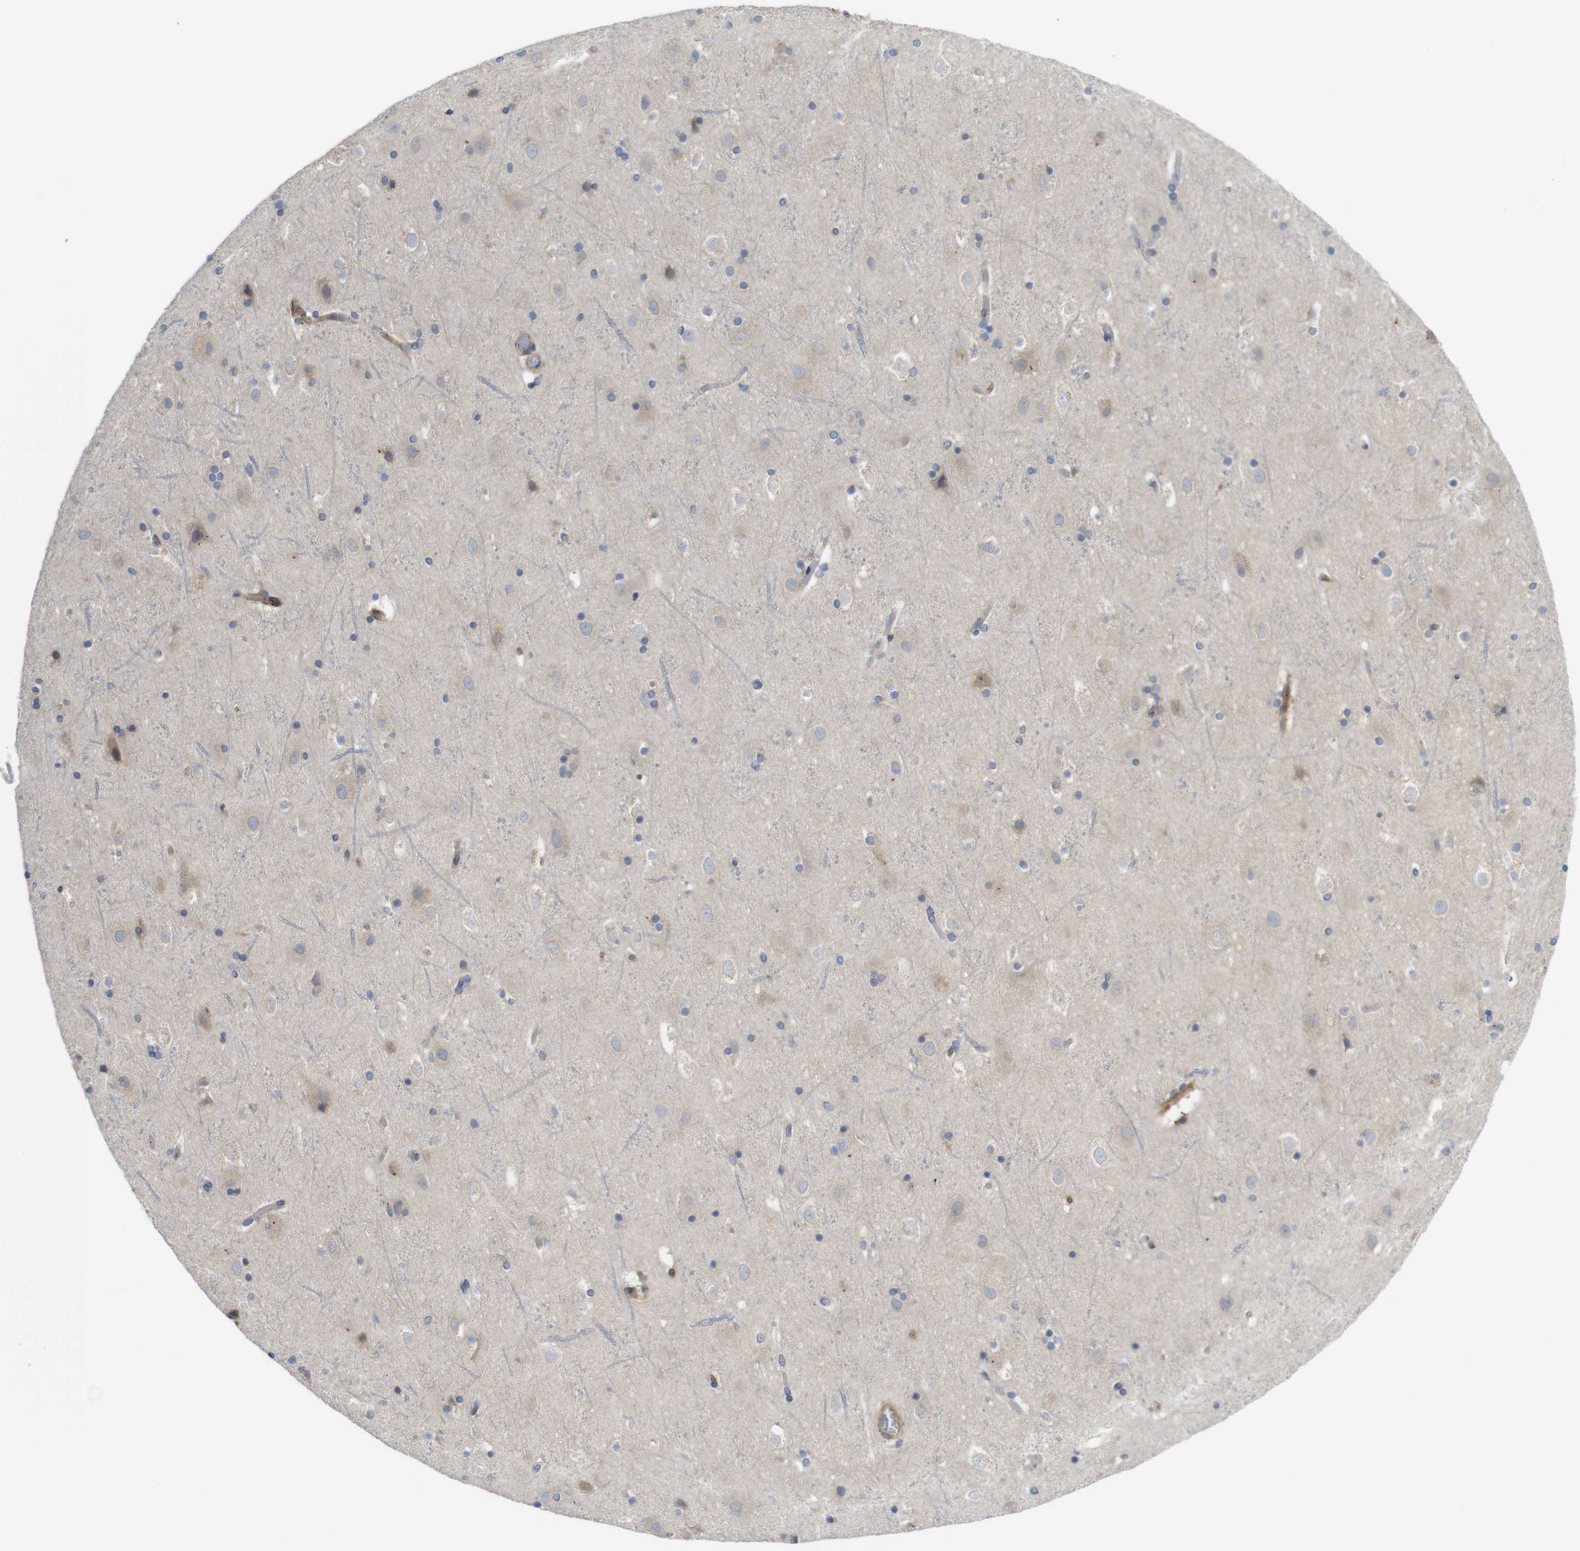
{"staining": {"intensity": "negative", "quantity": "none", "location": "none"}, "tissue": "cerebral cortex", "cell_type": "Endothelial cells", "image_type": "normal", "snomed": [{"axis": "morphology", "description": "Normal tissue, NOS"}, {"axis": "topography", "description": "Cerebral cortex"}], "caption": "Immunohistochemistry histopathology image of benign cerebral cortex: human cerebral cortex stained with DAB (3,3'-diaminobenzidine) shows no significant protein staining in endothelial cells. (Stains: DAB (3,3'-diaminobenzidine) IHC with hematoxylin counter stain, Microscopy: brightfield microscopy at high magnification).", "gene": "DDRGK1", "patient": {"sex": "male", "age": 45}}